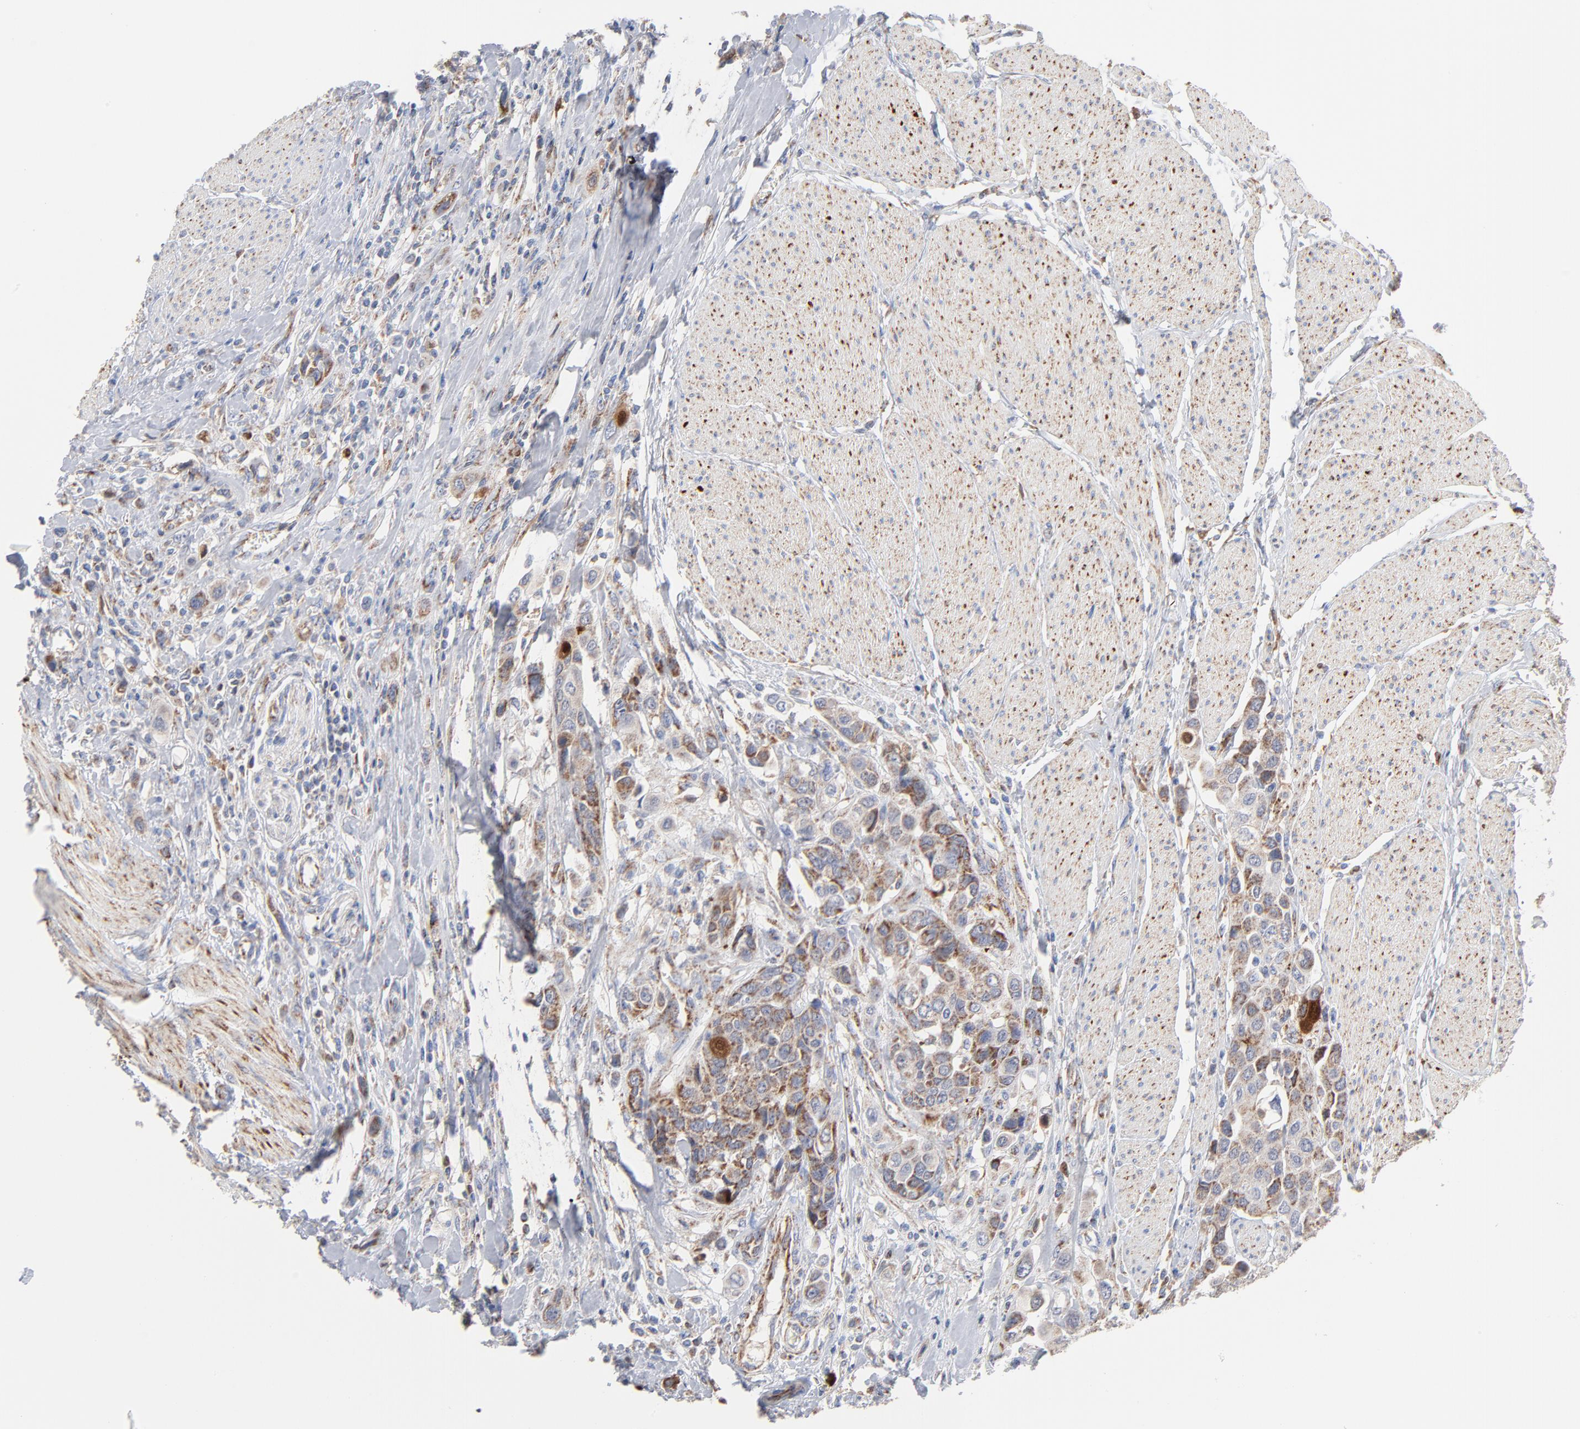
{"staining": {"intensity": "moderate", "quantity": ">75%", "location": "cytoplasmic/membranous"}, "tissue": "urothelial cancer", "cell_type": "Tumor cells", "image_type": "cancer", "snomed": [{"axis": "morphology", "description": "Urothelial carcinoma, High grade"}, {"axis": "topography", "description": "Urinary bladder"}], "caption": "IHC (DAB) staining of high-grade urothelial carcinoma reveals moderate cytoplasmic/membranous protein staining in approximately >75% of tumor cells.", "gene": "DIABLO", "patient": {"sex": "male", "age": 50}}